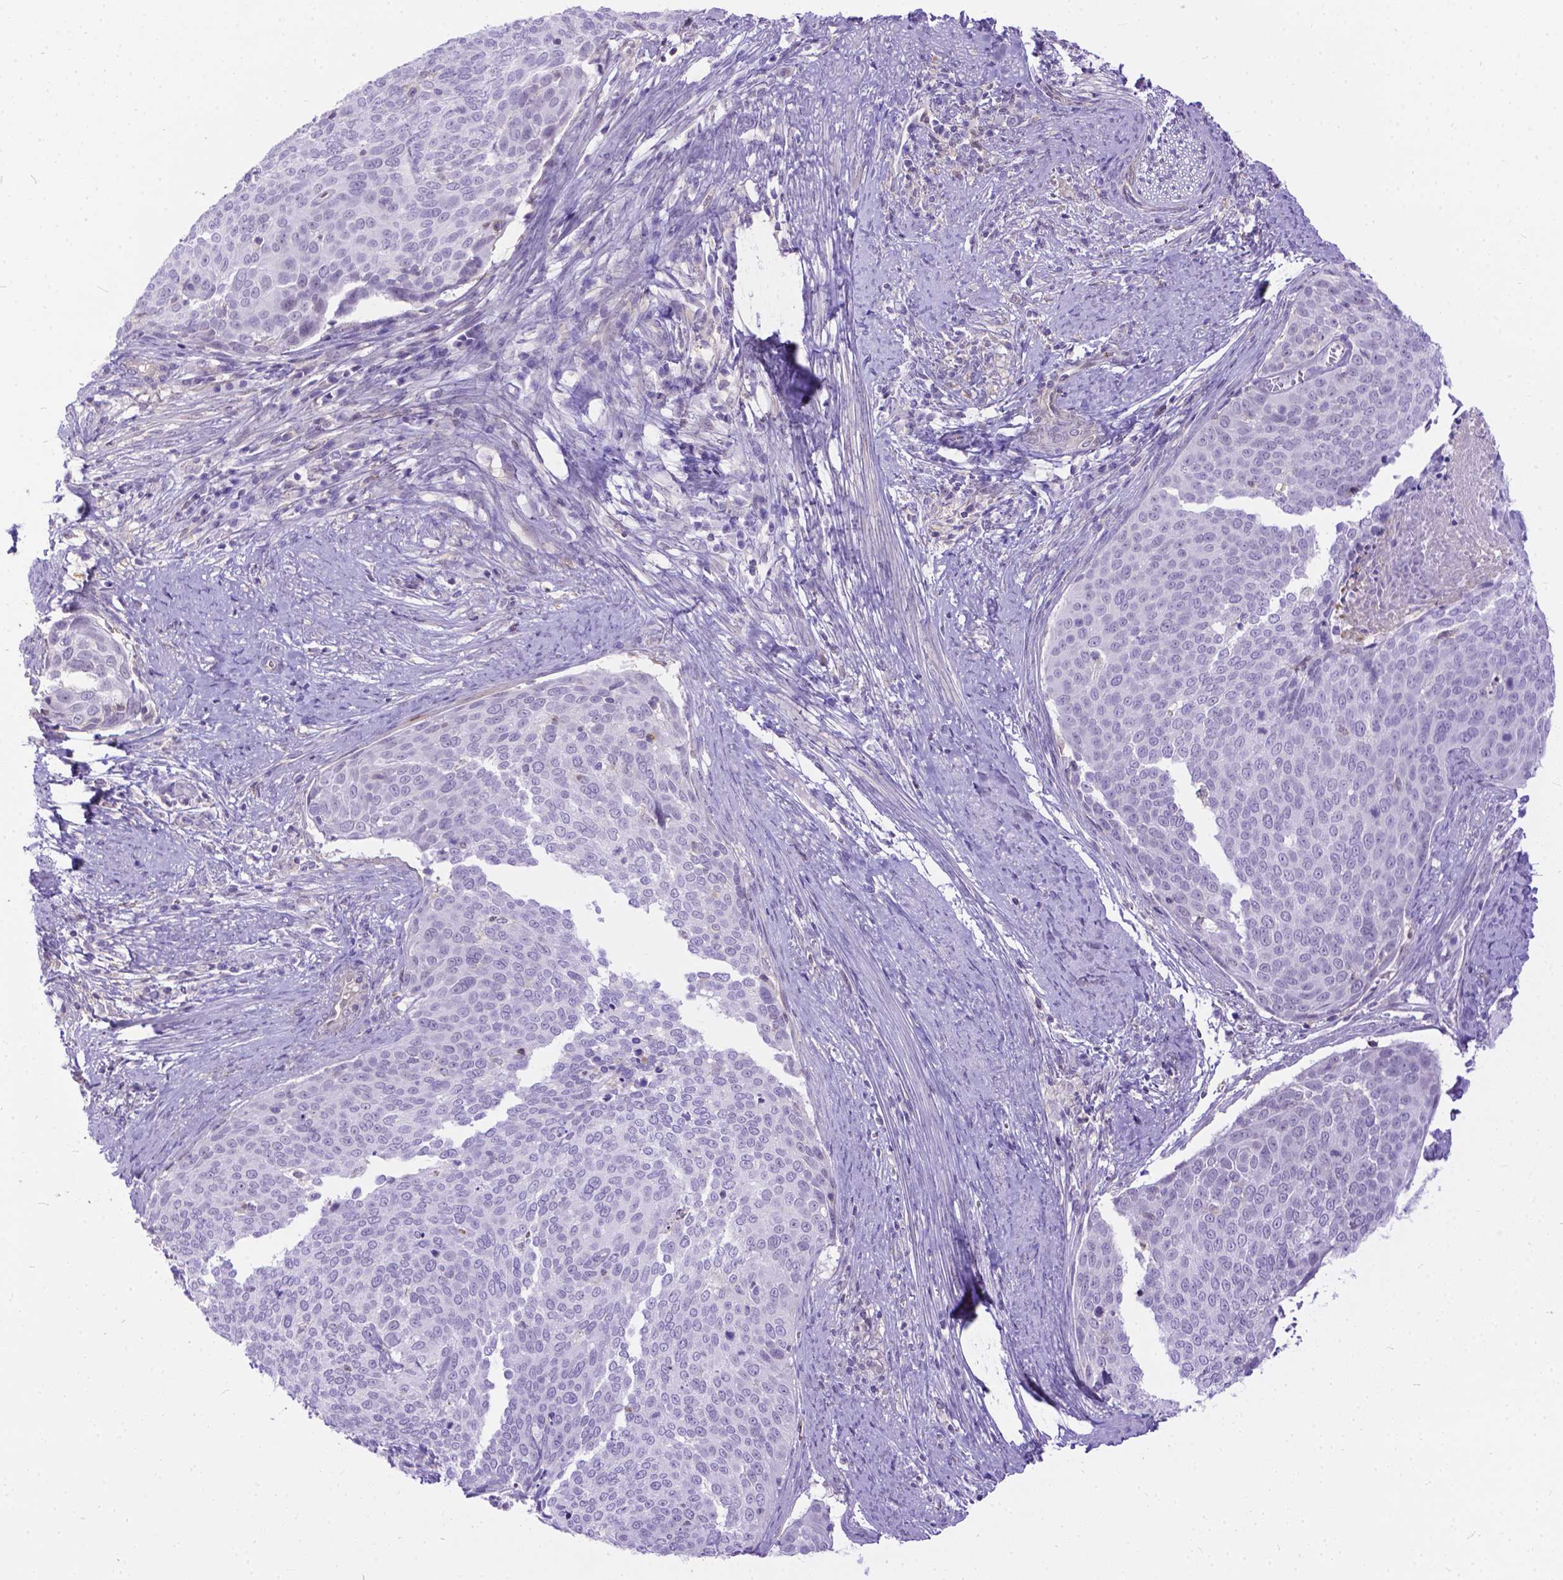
{"staining": {"intensity": "negative", "quantity": "none", "location": "none"}, "tissue": "cervical cancer", "cell_type": "Tumor cells", "image_type": "cancer", "snomed": [{"axis": "morphology", "description": "Squamous cell carcinoma, NOS"}, {"axis": "topography", "description": "Cervix"}], "caption": "Human cervical cancer stained for a protein using IHC displays no expression in tumor cells.", "gene": "TMEM169", "patient": {"sex": "female", "age": 39}}